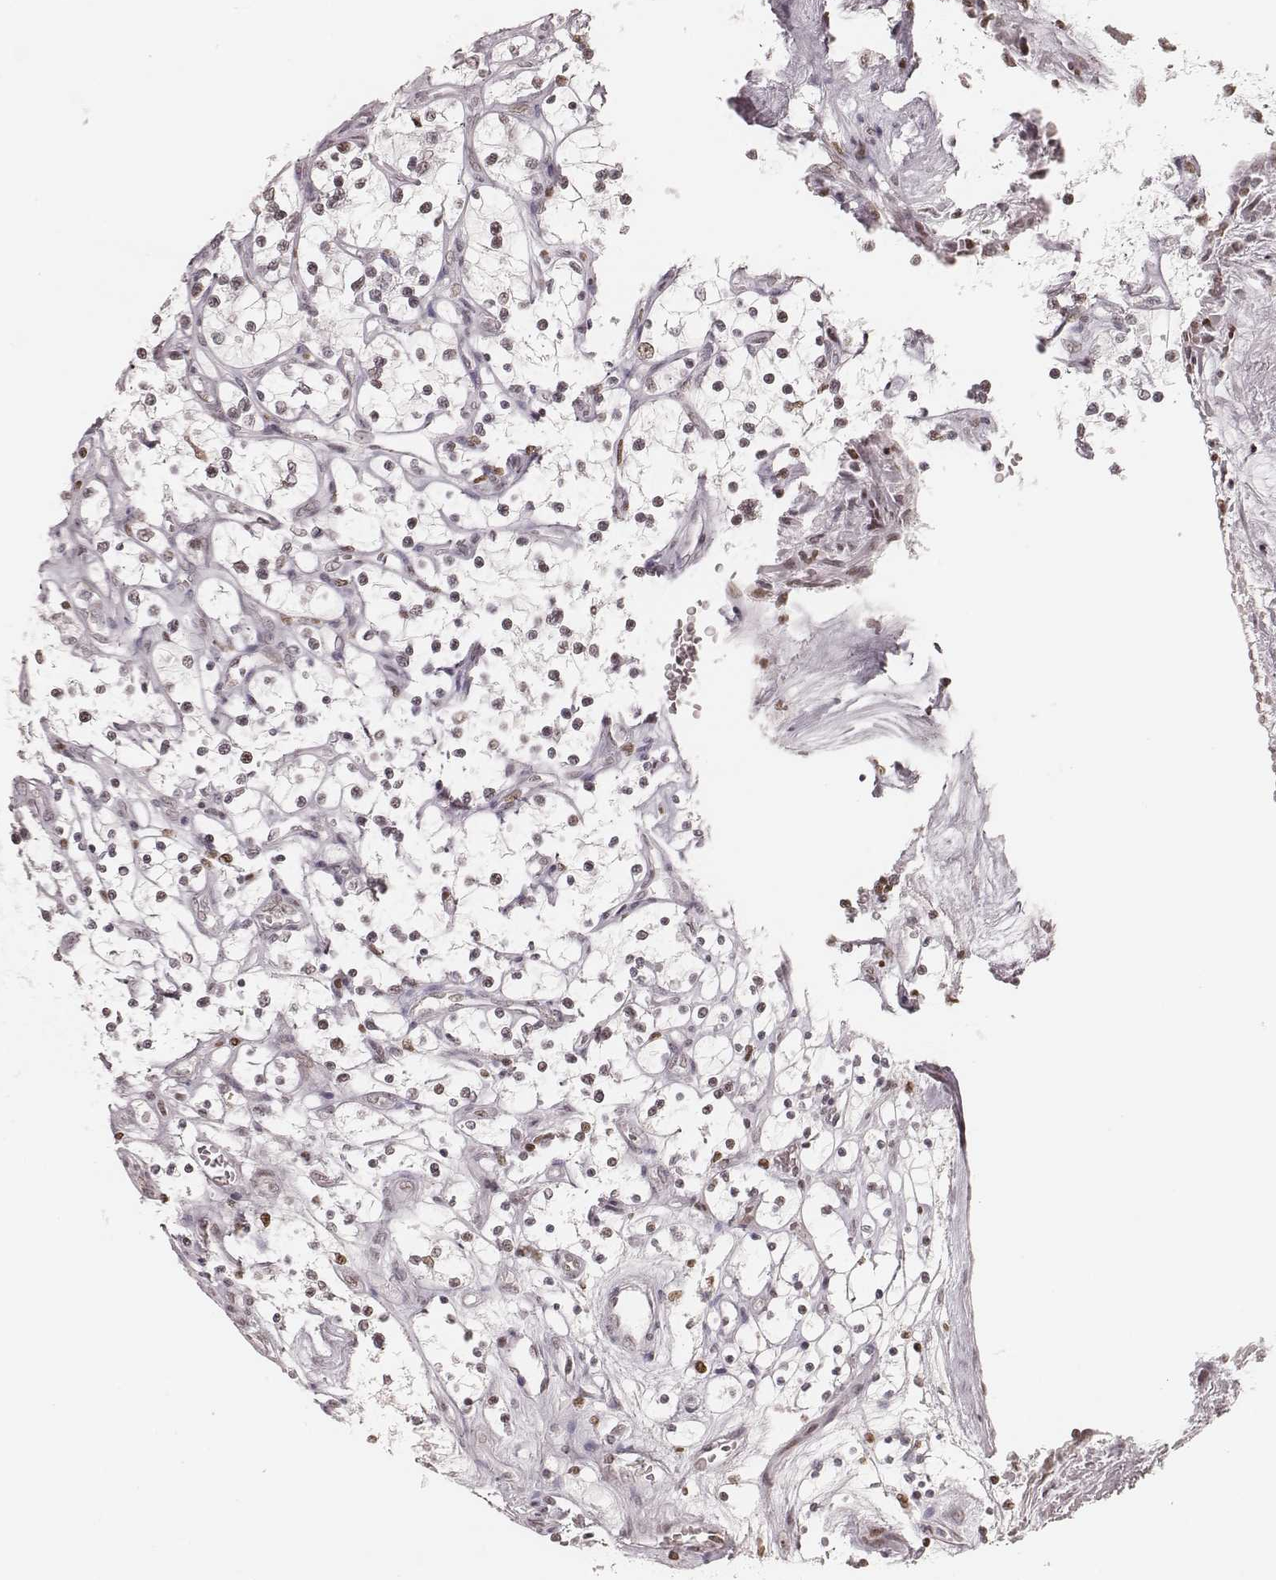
{"staining": {"intensity": "moderate", "quantity": ">75%", "location": "nuclear"}, "tissue": "renal cancer", "cell_type": "Tumor cells", "image_type": "cancer", "snomed": [{"axis": "morphology", "description": "Adenocarcinoma, NOS"}, {"axis": "topography", "description": "Kidney"}], "caption": "Immunohistochemical staining of renal cancer exhibits moderate nuclear protein positivity in about >75% of tumor cells.", "gene": "PARP1", "patient": {"sex": "female", "age": 69}}